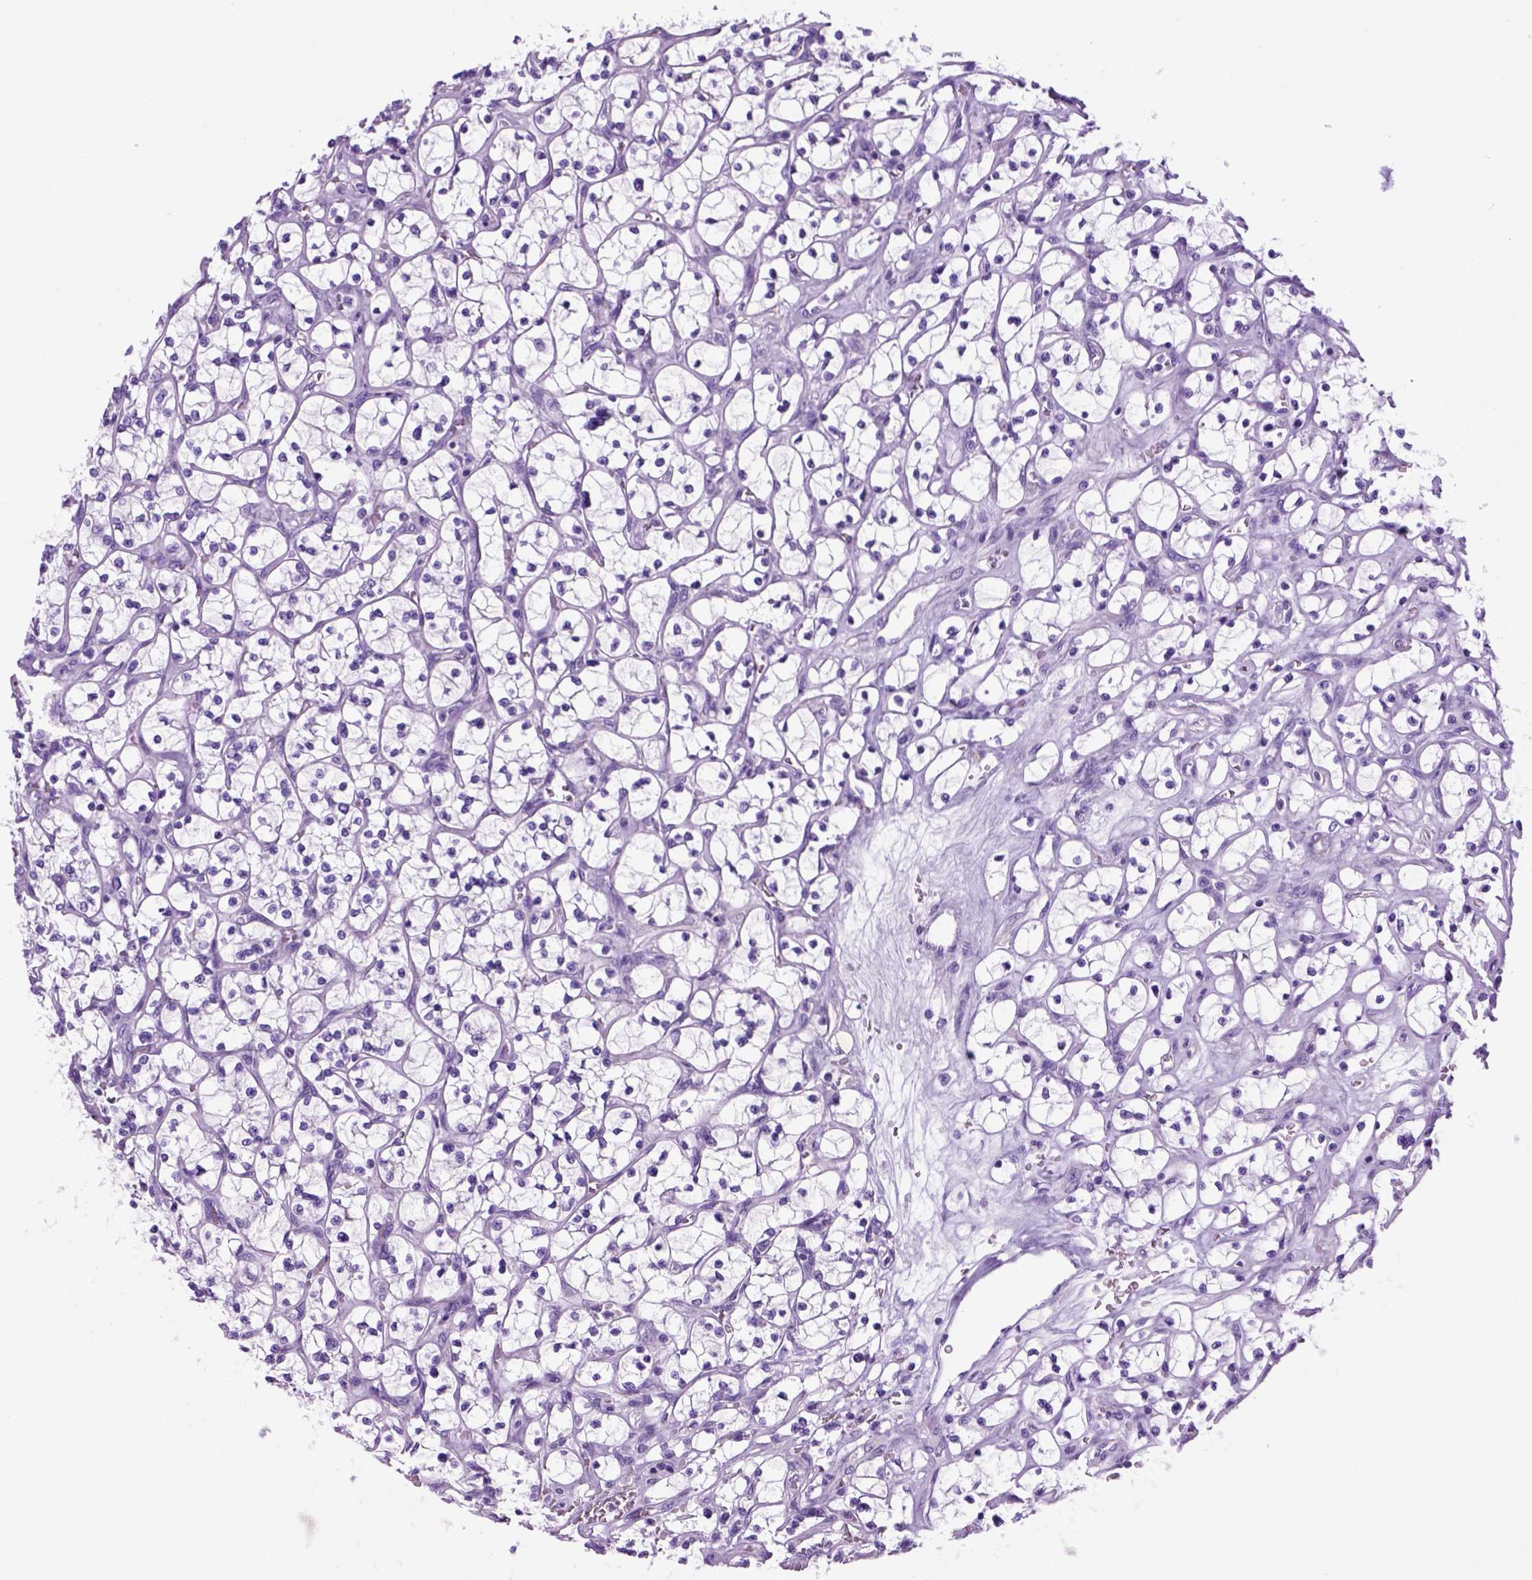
{"staining": {"intensity": "negative", "quantity": "none", "location": "none"}, "tissue": "renal cancer", "cell_type": "Tumor cells", "image_type": "cancer", "snomed": [{"axis": "morphology", "description": "Adenocarcinoma, NOS"}, {"axis": "topography", "description": "Kidney"}], "caption": "IHC micrograph of human renal cancer stained for a protein (brown), which exhibits no positivity in tumor cells.", "gene": "HHIPL2", "patient": {"sex": "female", "age": 64}}